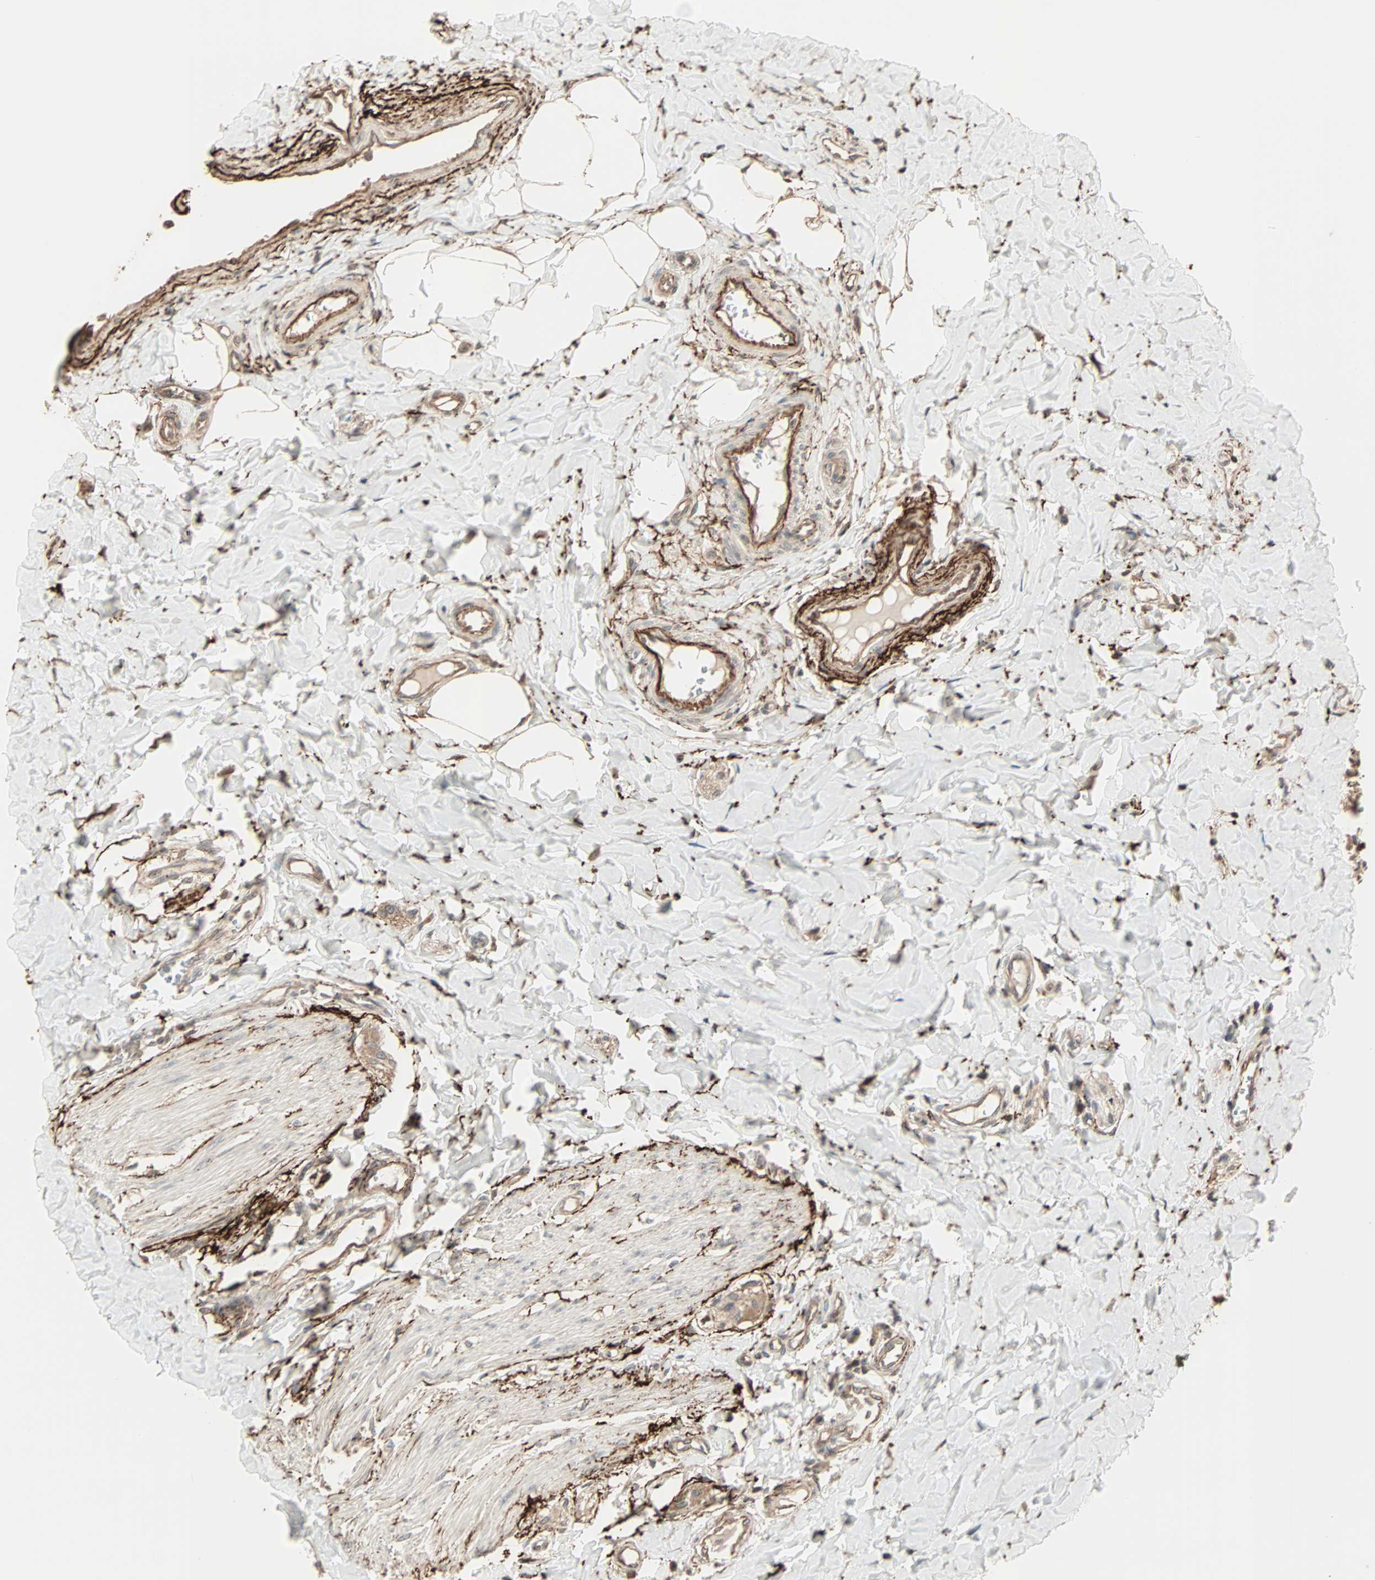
{"staining": {"intensity": "weak", "quantity": ">75%", "location": "cytoplasmic/membranous"}, "tissue": "colon", "cell_type": "Endothelial cells", "image_type": "normal", "snomed": [{"axis": "morphology", "description": "Normal tissue, NOS"}, {"axis": "morphology", "description": "Adenocarcinoma, NOS"}, {"axis": "topography", "description": "Colon"}, {"axis": "topography", "description": "Peripheral nerve tissue"}], "caption": "Protein staining of unremarkable colon displays weak cytoplasmic/membranous expression in approximately >75% of endothelial cells. (Brightfield microscopy of DAB IHC at high magnification).", "gene": "CALCRL", "patient": {"sex": "male", "age": 14}}